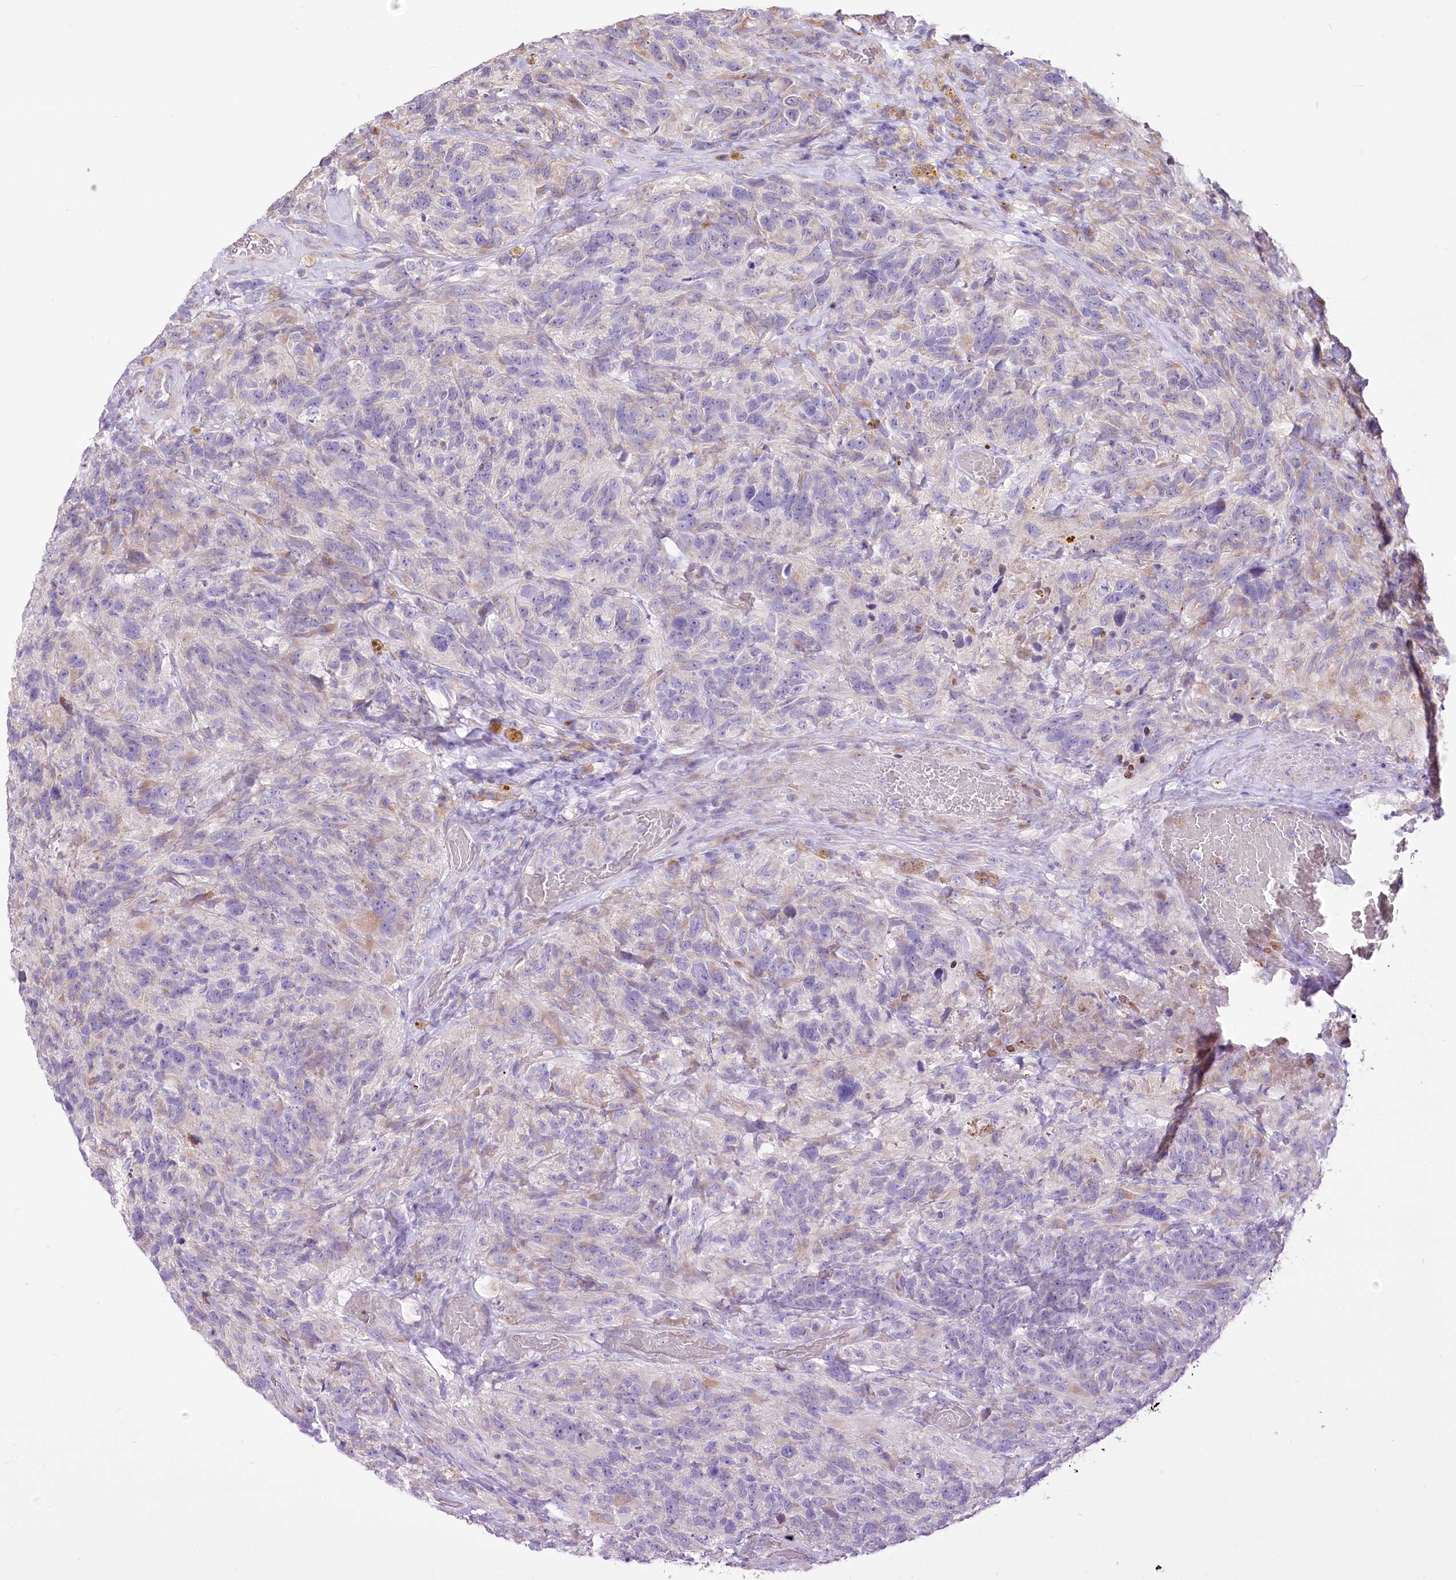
{"staining": {"intensity": "negative", "quantity": "none", "location": "none"}, "tissue": "glioma", "cell_type": "Tumor cells", "image_type": "cancer", "snomed": [{"axis": "morphology", "description": "Glioma, malignant, High grade"}, {"axis": "topography", "description": "Brain"}], "caption": "DAB (3,3'-diaminobenzidine) immunohistochemical staining of glioma reveals no significant expression in tumor cells.", "gene": "STT3B", "patient": {"sex": "male", "age": 69}}